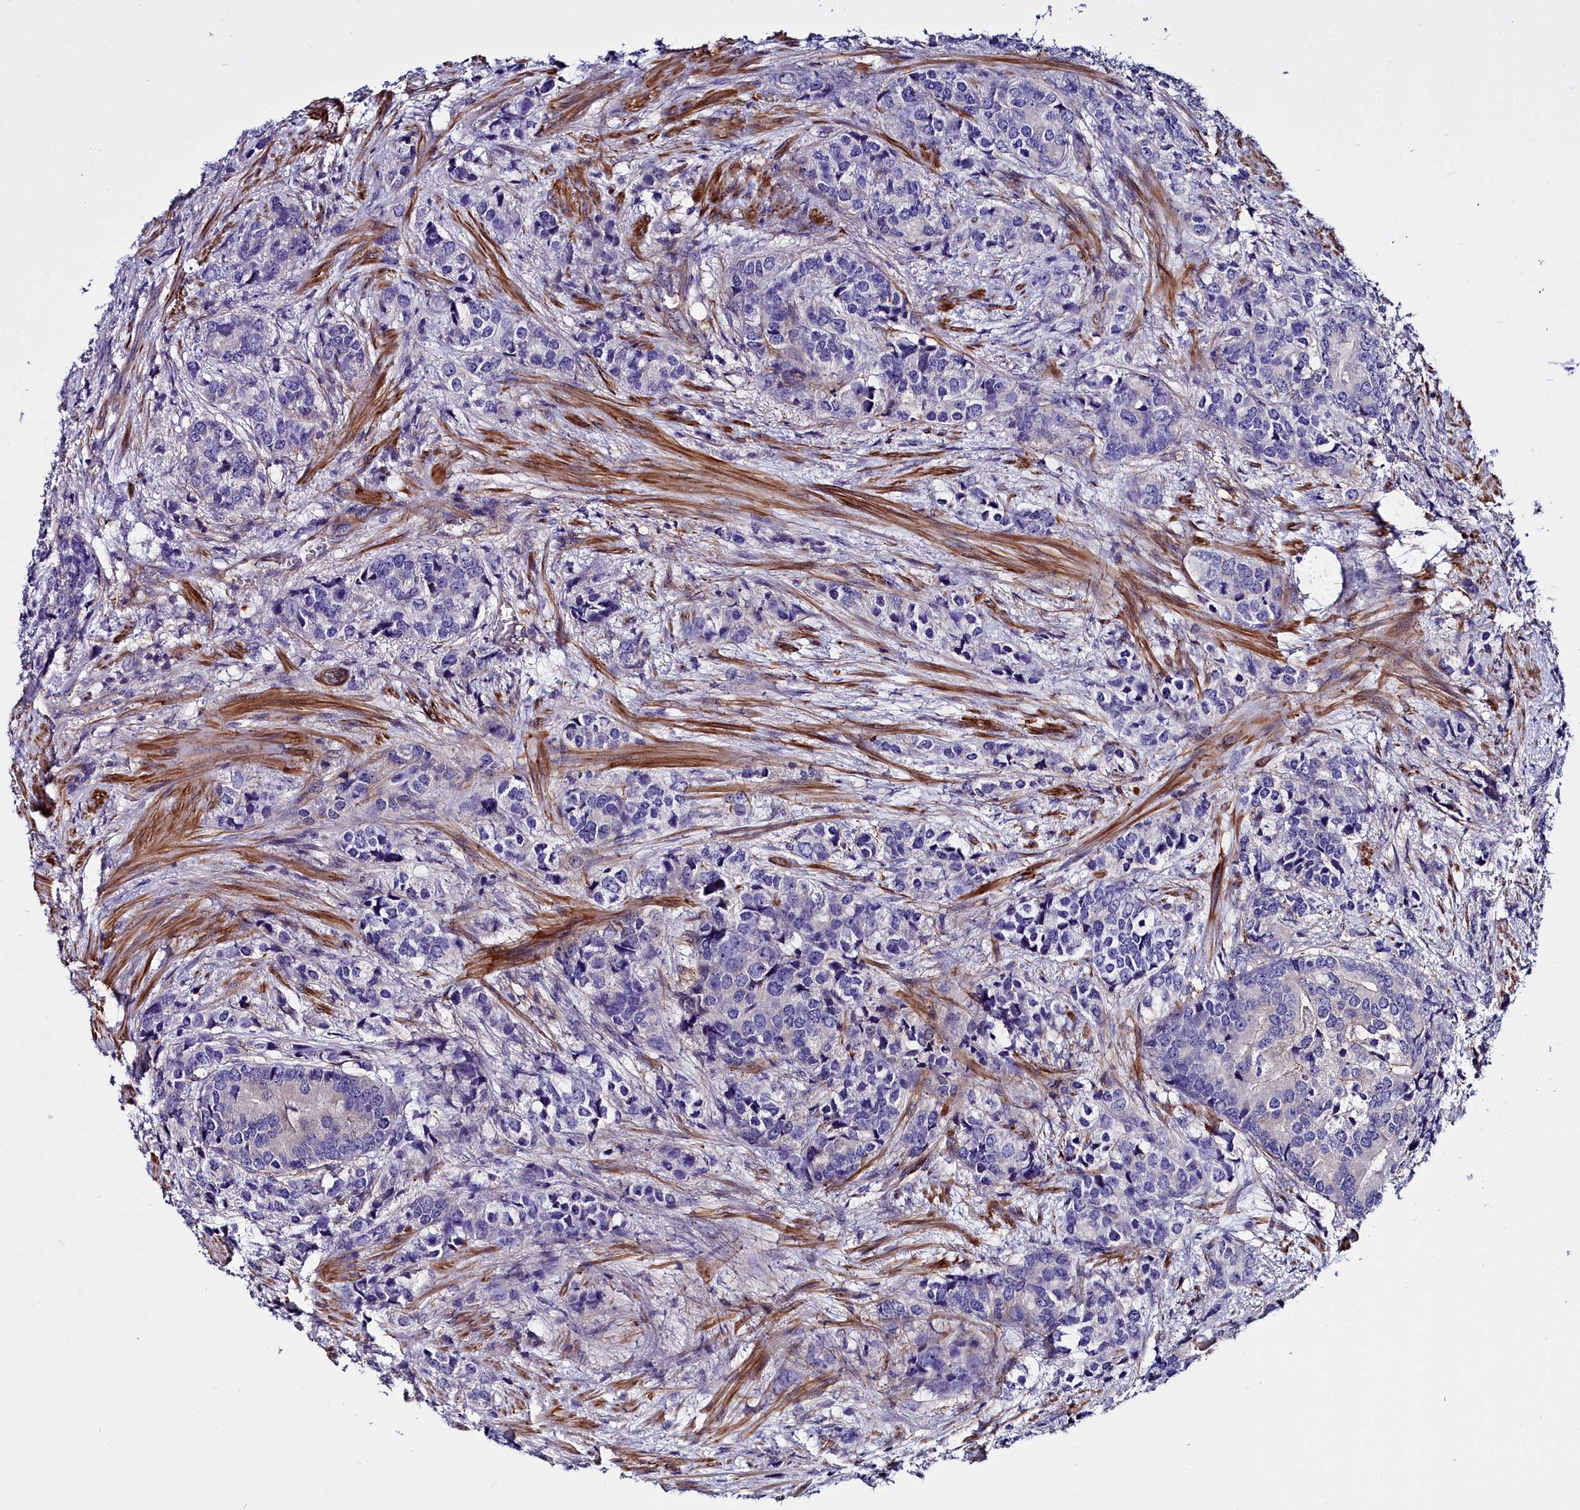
{"staining": {"intensity": "negative", "quantity": "none", "location": "none"}, "tissue": "prostate cancer", "cell_type": "Tumor cells", "image_type": "cancer", "snomed": [{"axis": "morphology", "description": "Adenocarcinoma, High grade"}, {"axis": "topography", "description": "Prostate"}], "caption": "Prostate high-grade adenocarcinoma was stained to show a protein in brown. There is no significant expression in tumor cells.", "gene": "FADS3", "patient": {"sex": "male", "age": 62}}